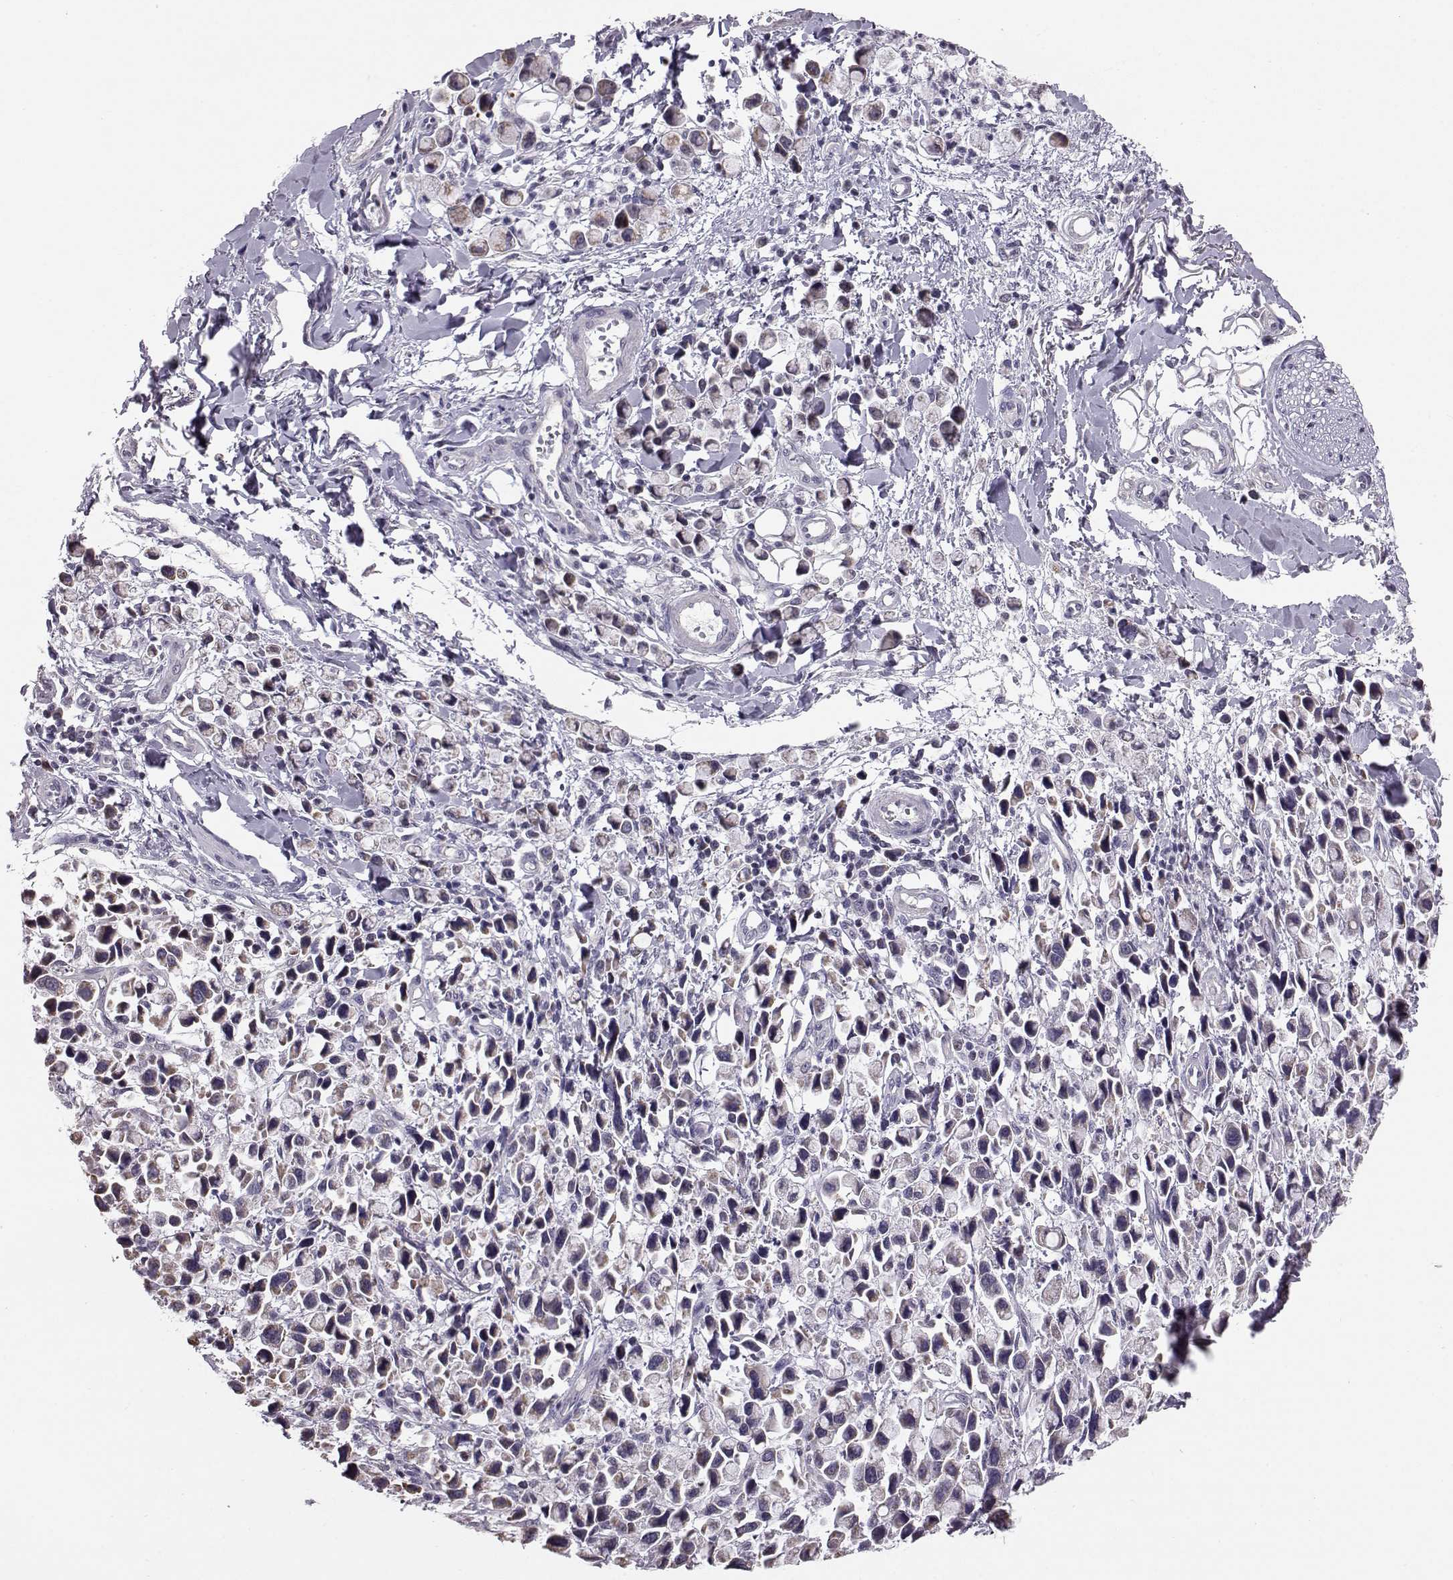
{"staining": {"intensity": "weak", "quantity": "25%-75%", "location": "cytoplasmic/membranous"}, "tissue": "stomach cancer", "cell_type": "Tumor cells", "image_type": "cancer", "snomed": [{"axis": "morphology", "description": "Adenocarcinoma, NOS"}, {"axis": "topography", "description": "Stomach"}], "caption": "This image exhibits stomach adenocarcinoma stained with immunohistochemistry (IHC) to label a protein in brown. The cytoplasmic/membranous of tumor cells show weak positivity for the protein. Nuclei are counter-stained blue.", "gene": "ALDH3A1", "patient": {"sex": "female", "age": 81}}